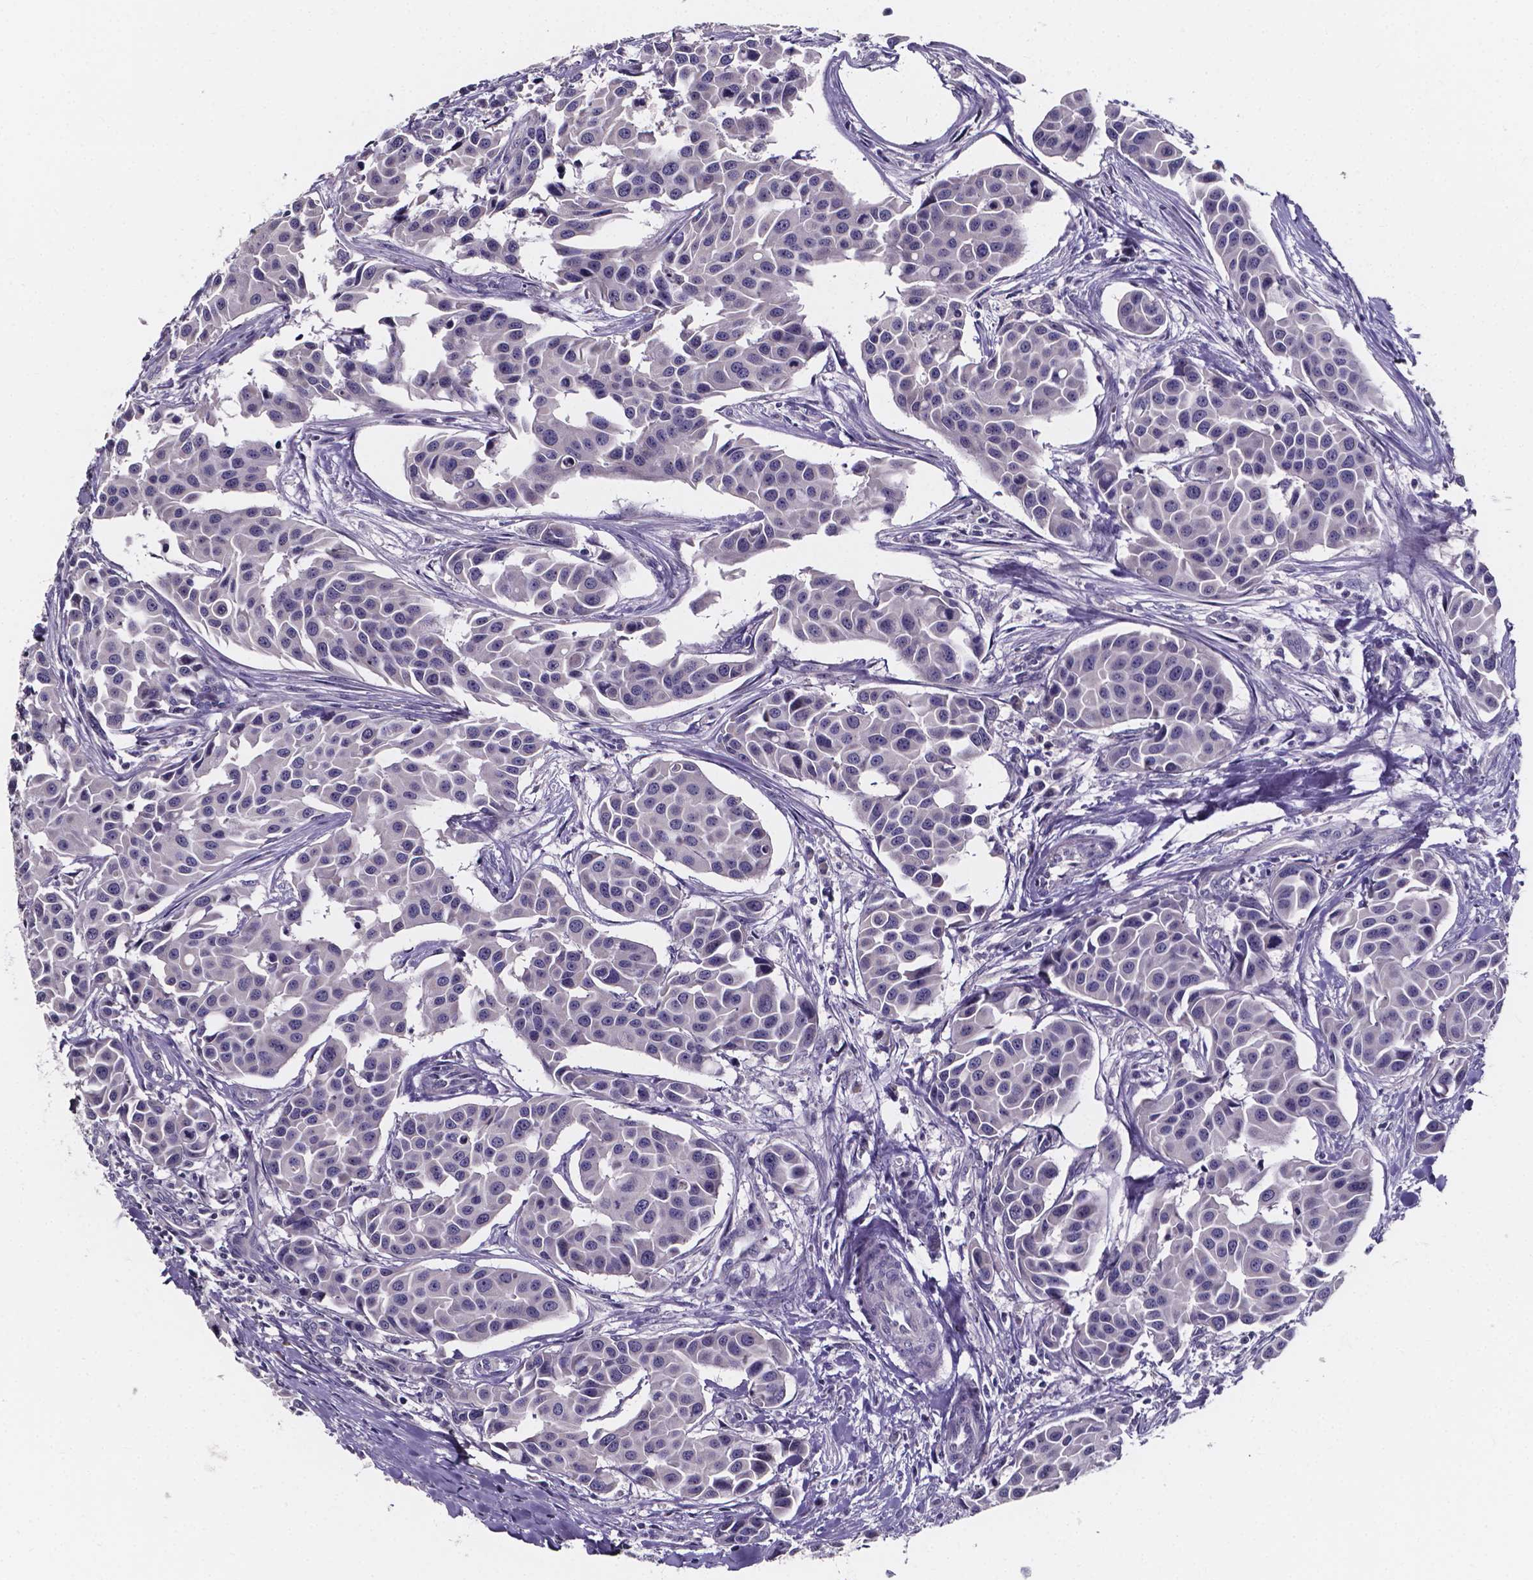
{"staining": {"intensity": "negative", "quantity": "none", "location": "none"}, "tissue": "head and neck cancer", "cell_type": "Tumor cells", "image_type": "cancer", "snomed": [{"axis": "morphology", "description": "Adenocarcinoma, NOS"}, {"axis": "topography", "description": "Head-Neck"}], "caption": "The histopathology image shows no staining of tumor cells in head and neck cancer.", "gene": "SPOCD1", "patient": {"sex": "male", "age": 76}}